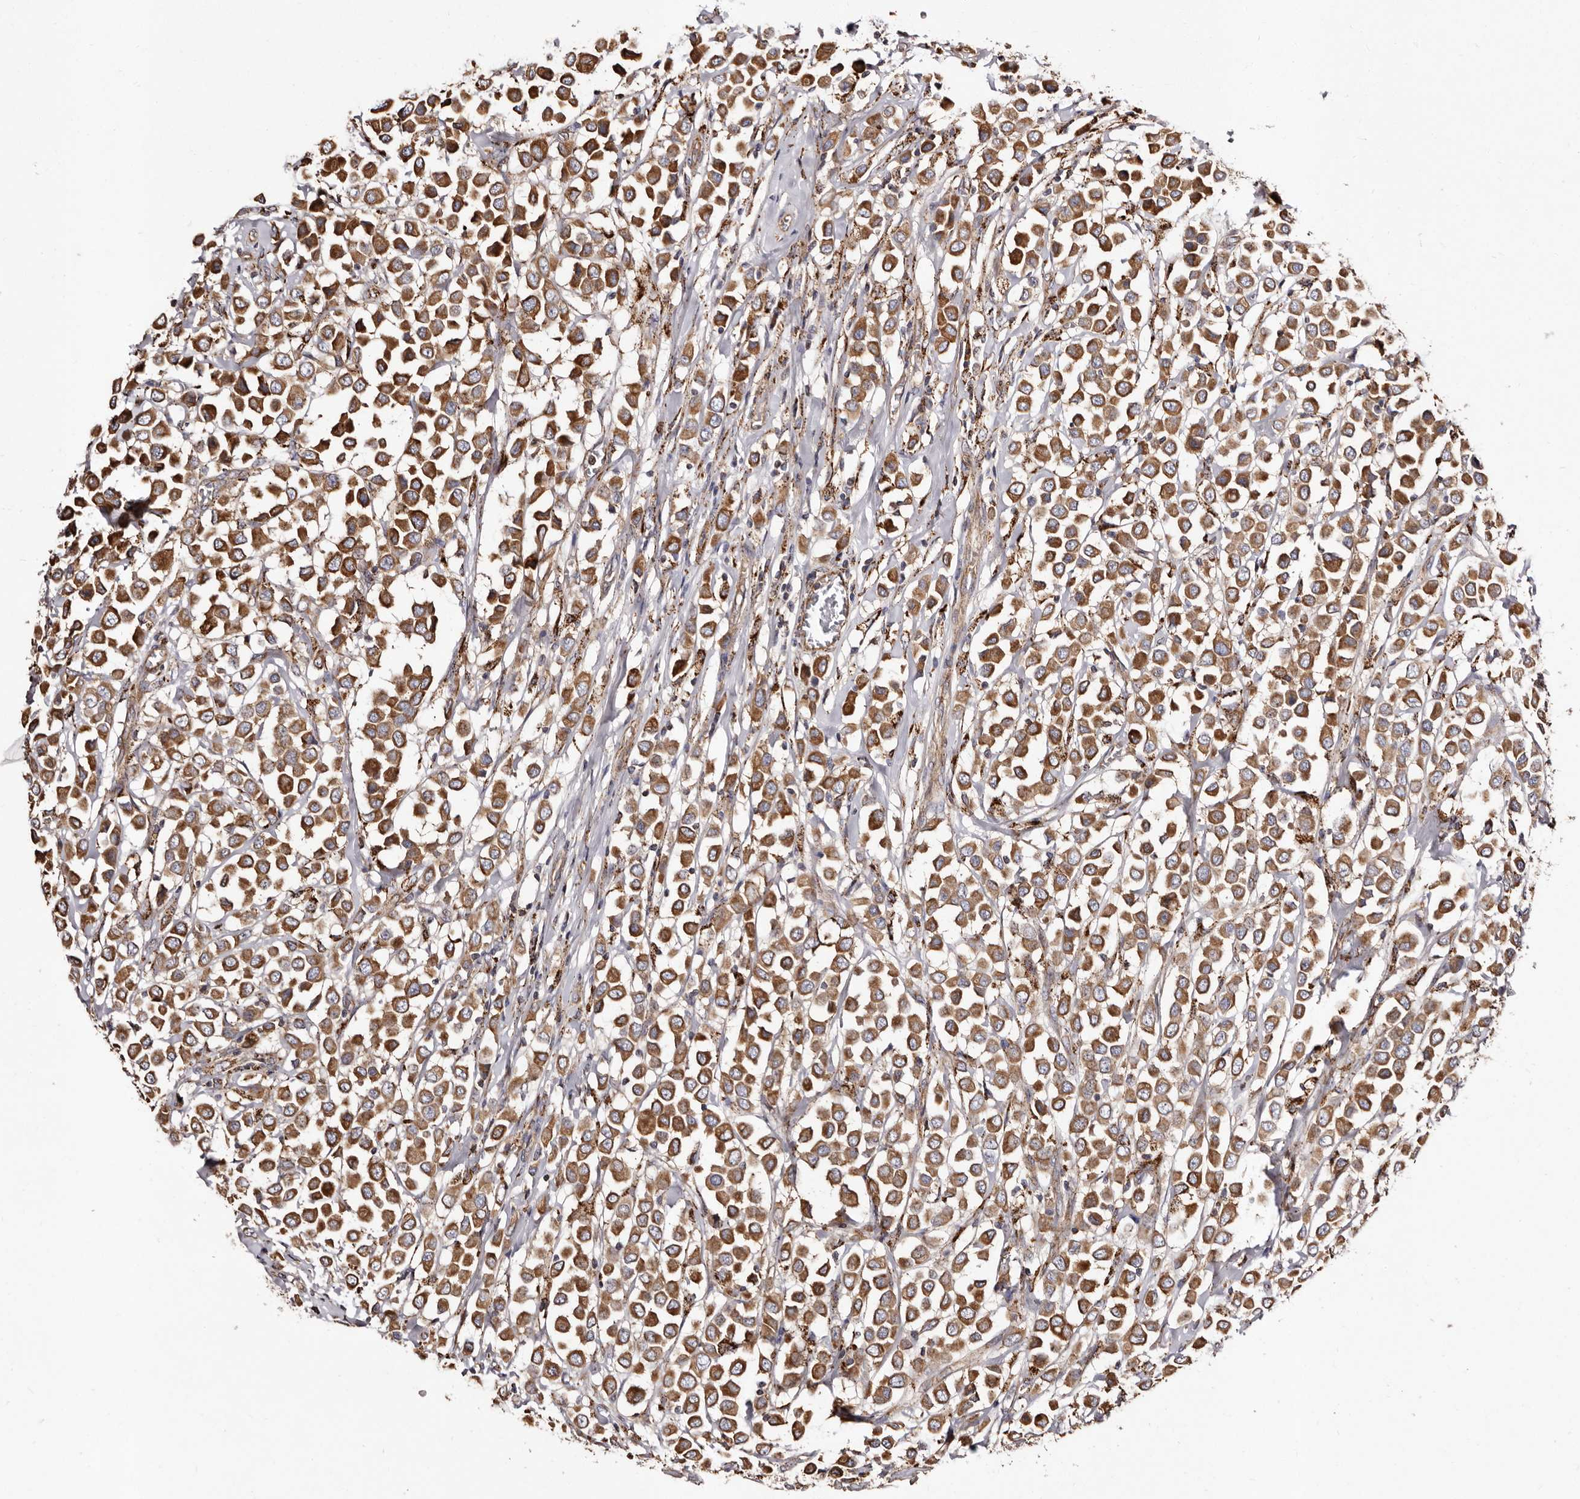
{"staining": {"intensity": "strong", "quantity": ">75%", "location": "cytoplasmic/membranous"}, "tissue": "breast cancer", "cell_type": "Tumor cells", "image_type": "cancer", "snomed": [{"axis": "morphology", "description": "Duct carcinoma"}, {"axis": "topography", "description": "Breast"}], "caption": "Immunohistochemical staining of human intraductal carcinoma (breast) shows strong cytoplasmic/membranous protein expression in approximately >75% of tumor cells.", "gene": "LUZP1", "patient": {"sex": "female", "age": 61}}